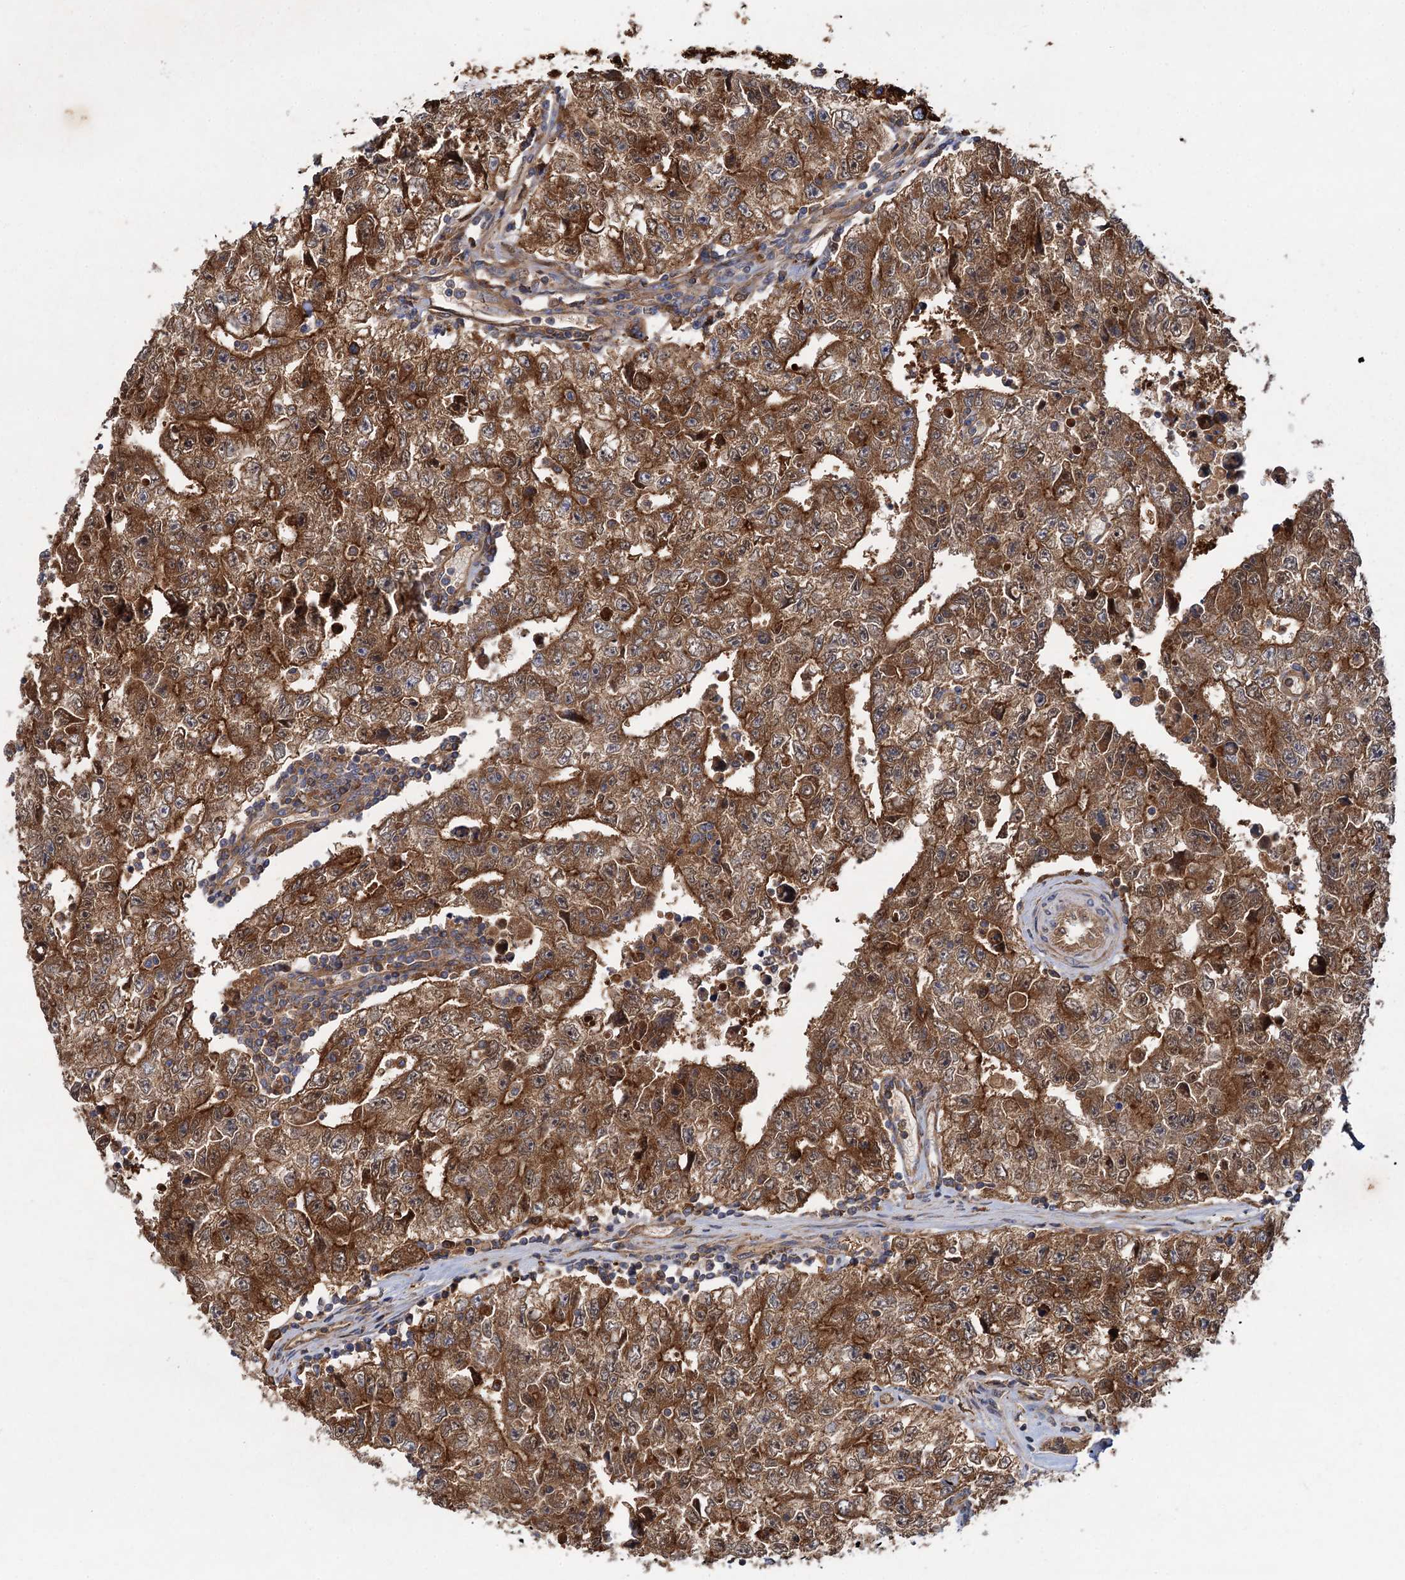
{"staining": {"intensity": "strong", "quantity": ">75%", "location": "cytoplasmic/membranous"}, "tissue": "testis cancer", "cell_type": "Tumor cells", "image_type": "cancer", "snomed": [{"axis": "morphology", "description": "Carcinoma, Embryonal, NOS"}, {"axis": "topography", "description": "Testis"}], "caption": "A brown stain labels strong cytoplasmic/membranous staining of a protein in testis cancer tumor cells.", "gene": "ALKBH7", "patient": {"sex": "male", "age": 17}}